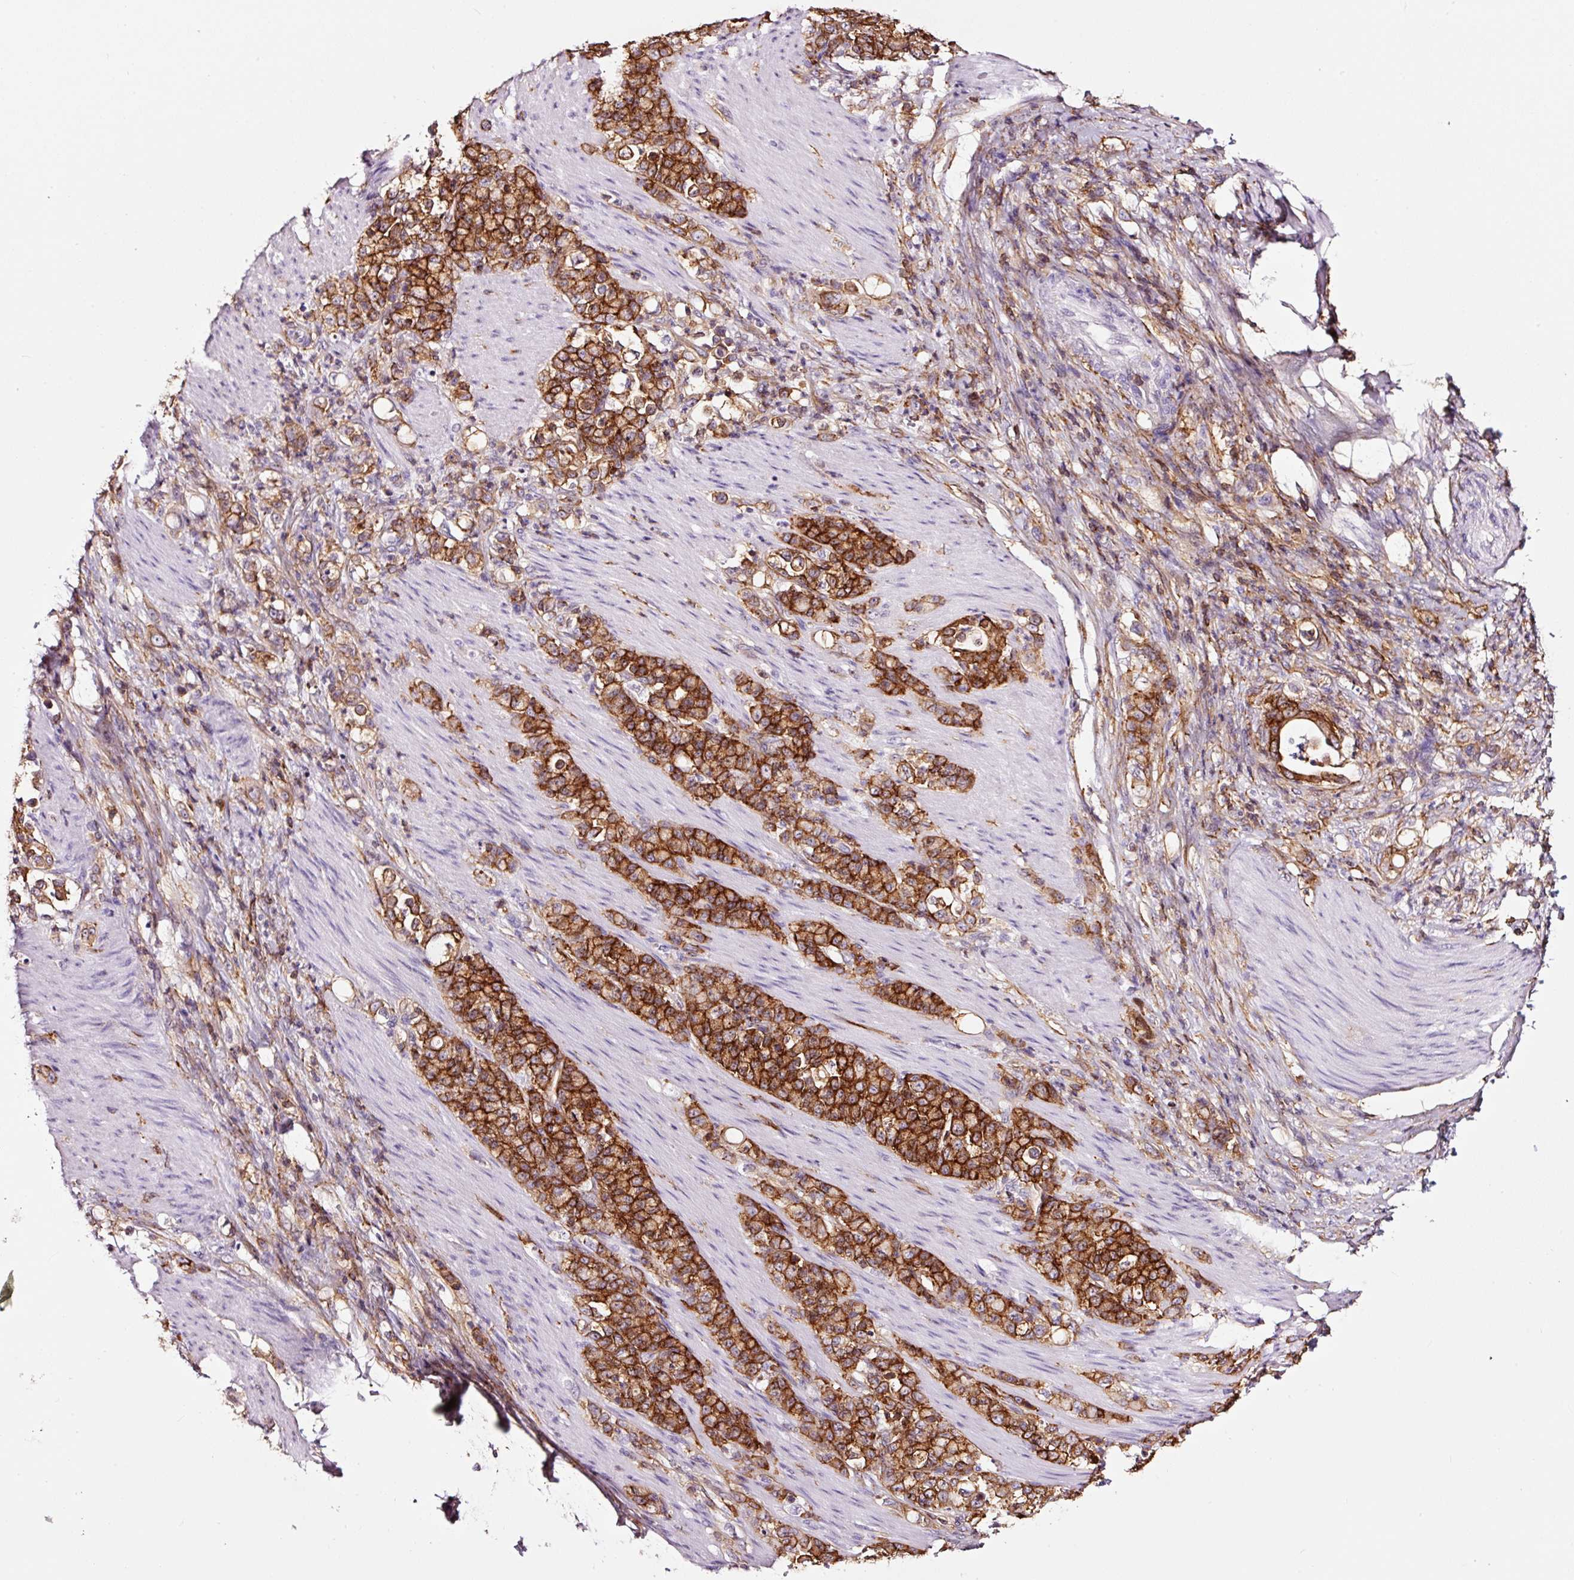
{"staining": {"intensity": "strong", "quantity": ">75%", "location": "cytoplasmic/membranous"}, "tissue": "stomach cancer", "cell_type": "Tumor cells", "image_type": "cancer", "snomed": [{"axis": "morphology", "description": "Adenocarcinoma, NOS"}, {"axis": "topography", "description": "Stomach"}], "caption": "Strong cytoplasmic/membranous positivity is present in approximately >75% of tumor cells in stomach cancer (adenocarcinoma).", "gene": "ADD3", "patient": {"sex": "female", "age": 79}}